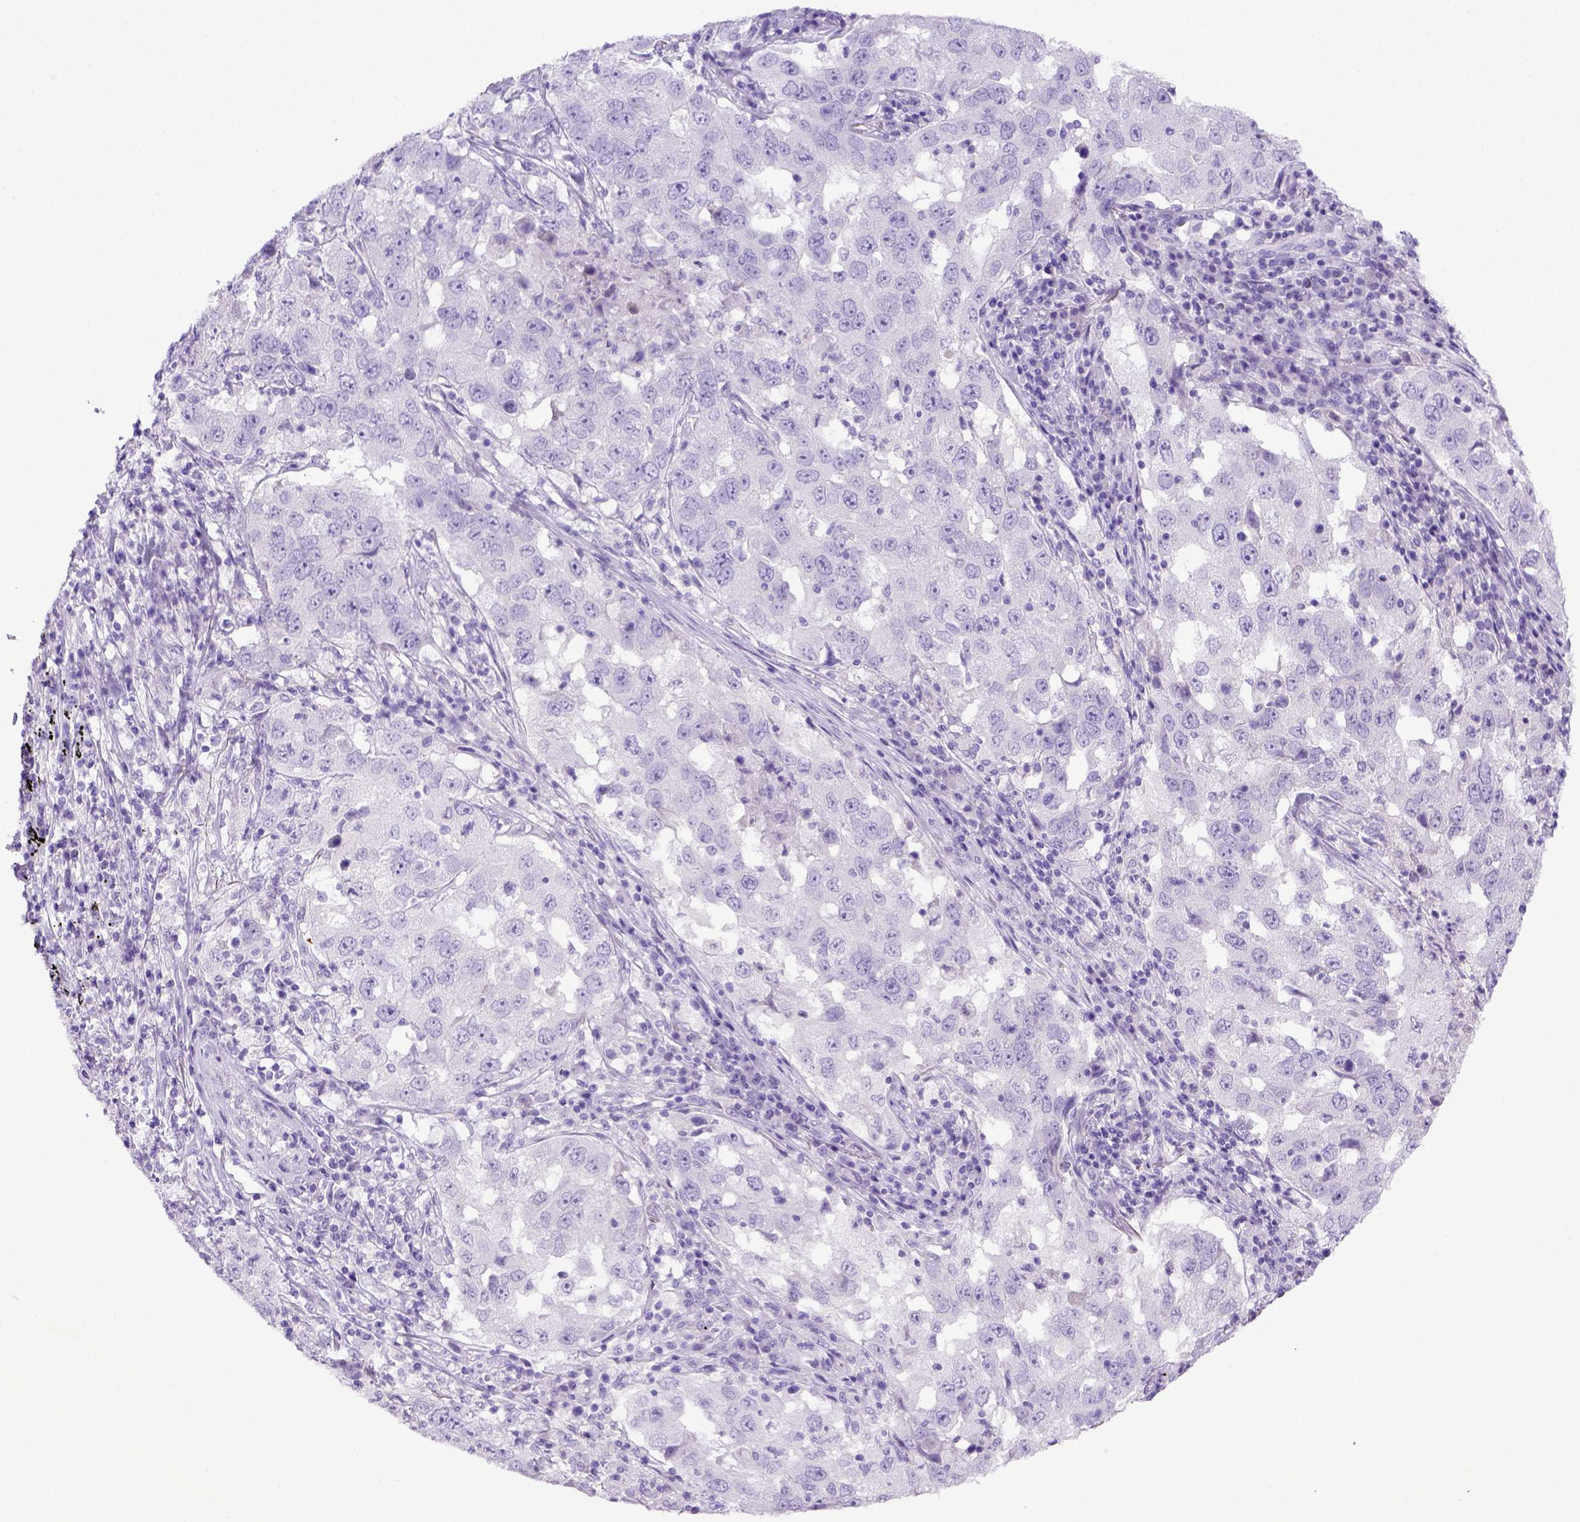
{"staining": {"intensity": "negative", "quantity": "none", "location": "none"}, "tissue": "lung cancer", "cell_type": "Tumor cells", "image_type": "cancer", "snomed": [{"axis": "morphology", "description": "Adenocarcinoma, NOS"}, {"axis": "topography", "description": "Lung"}], "caption": "The immunohistochemistry image has no significant positivity in tumor cells of adenocarcinoma (lung) tissue.", "gene": "ITIH4", "patient": {"sex": "male", "age": 73}}